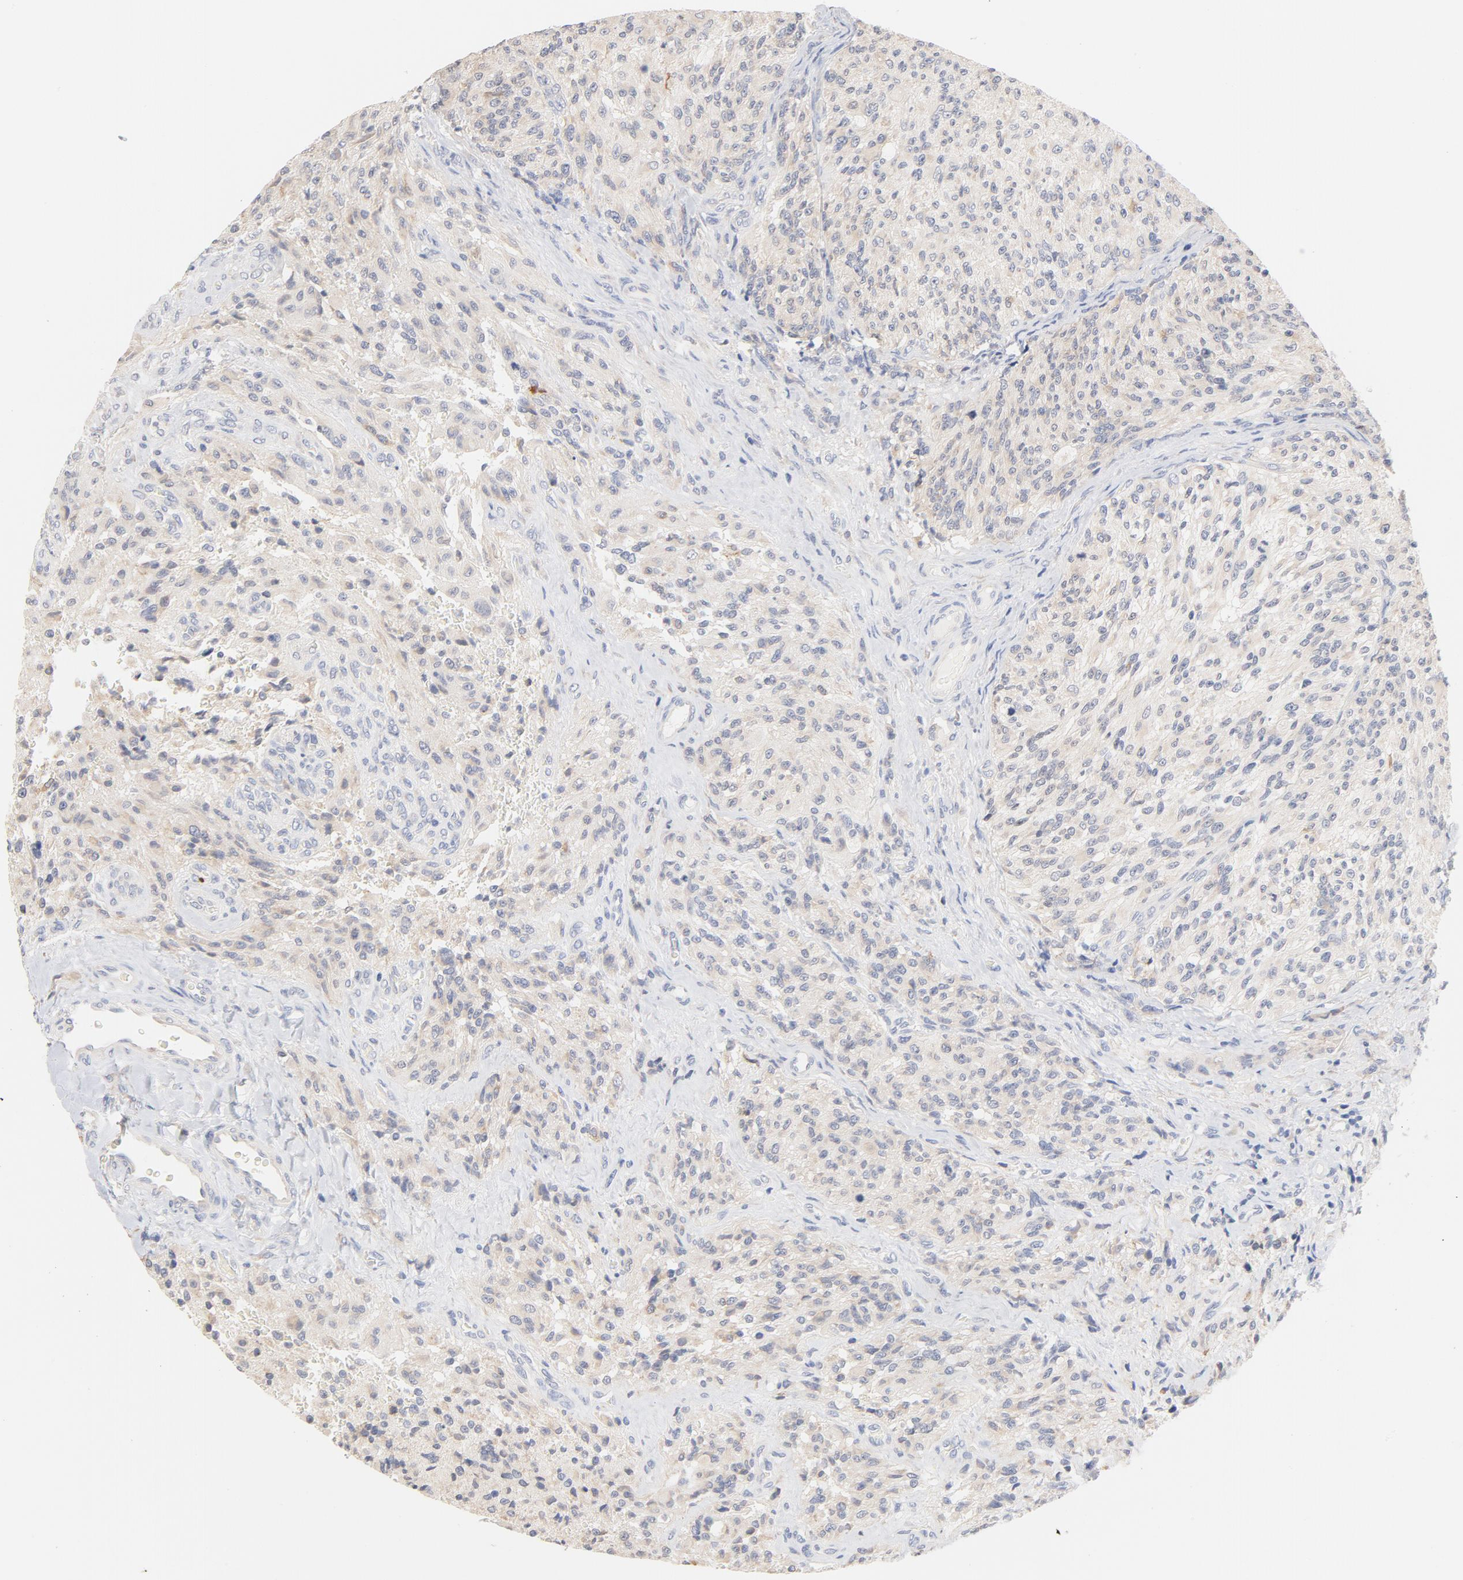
{"staining": {"intensity": "weak", "quantity": ">75%", "location": "cytoplasmic/membranous"}, "tissue": "glioma", "cell_type": "Tumor cells", "image_type": "cancer", "snomed": [{"axis": "morphology", "description": "Normal tissue, NOS"}, {"axis": "morphology", "description": "Glioma, malignant, High grade"}, {"axis": "topography", "description": "Cerebral cortex"}], "caption": "Immunohistochemistry (IHC) histopathology image of glioma stained for a protein (brown), which displays low levels of weak cytoplasmic/membranous expression in approximately >75% of tumor cells.", "gene": "TLR4", "patient": {"sex": "male", "age": 56}}